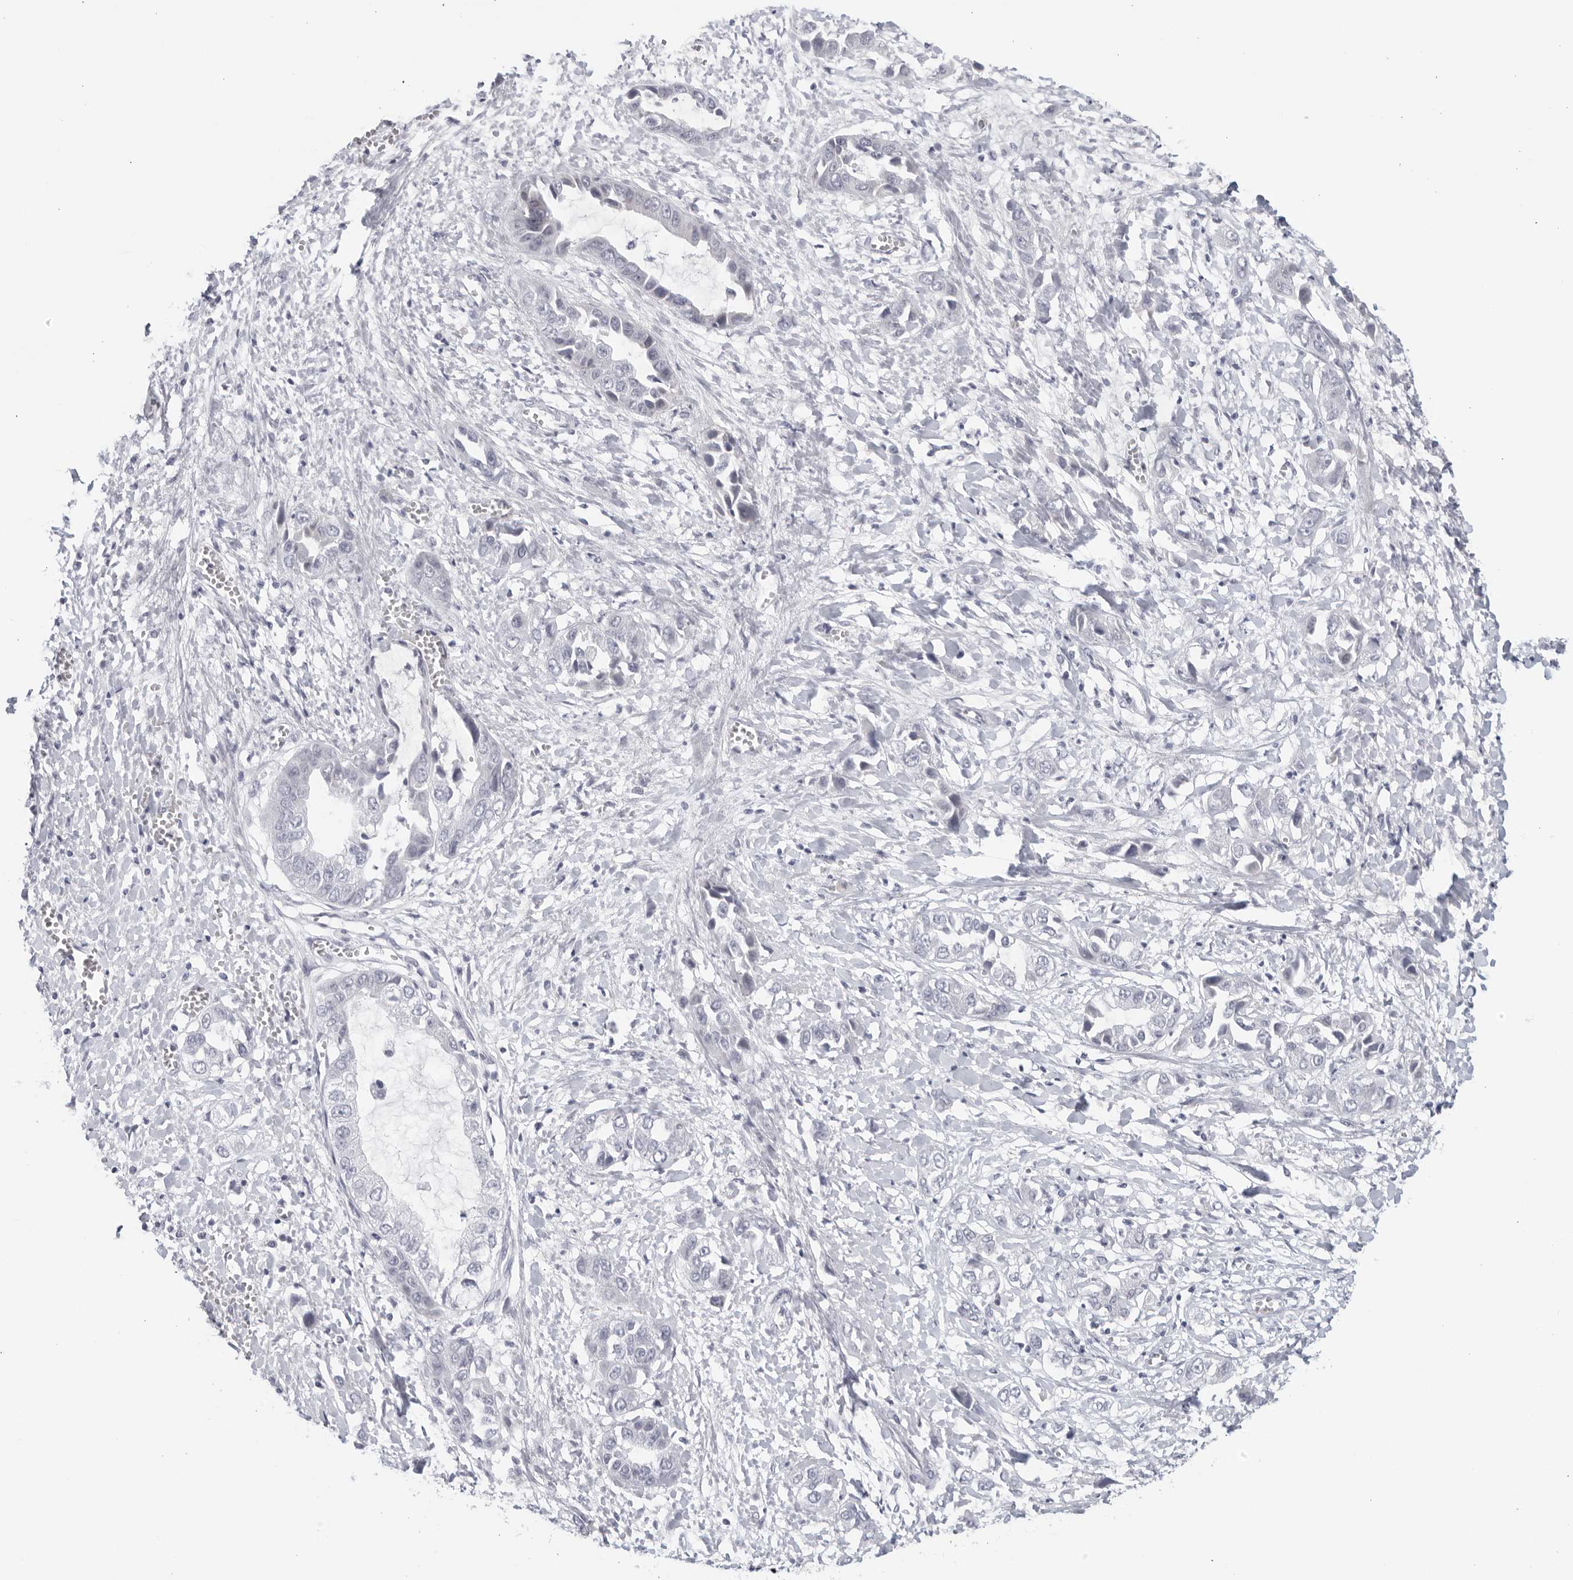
{"staining": {"intensity": "negative", "quantity": "none", "location": "none"}, "tissue": "liver cancer", "cell_type": "Tumor cells", "image_type": "cancer", "snomed": [{"axis": "morphology", "description": "Cholangiocarcinoma"}, {"axis": "topography", "description": "Liver"}], "caption": "Tumor cells show no significant protein expression in liver cancer (cholangiocarcinoma).", "gene": "WDTC1", "patient": {"sex": "female", "age": 52}}